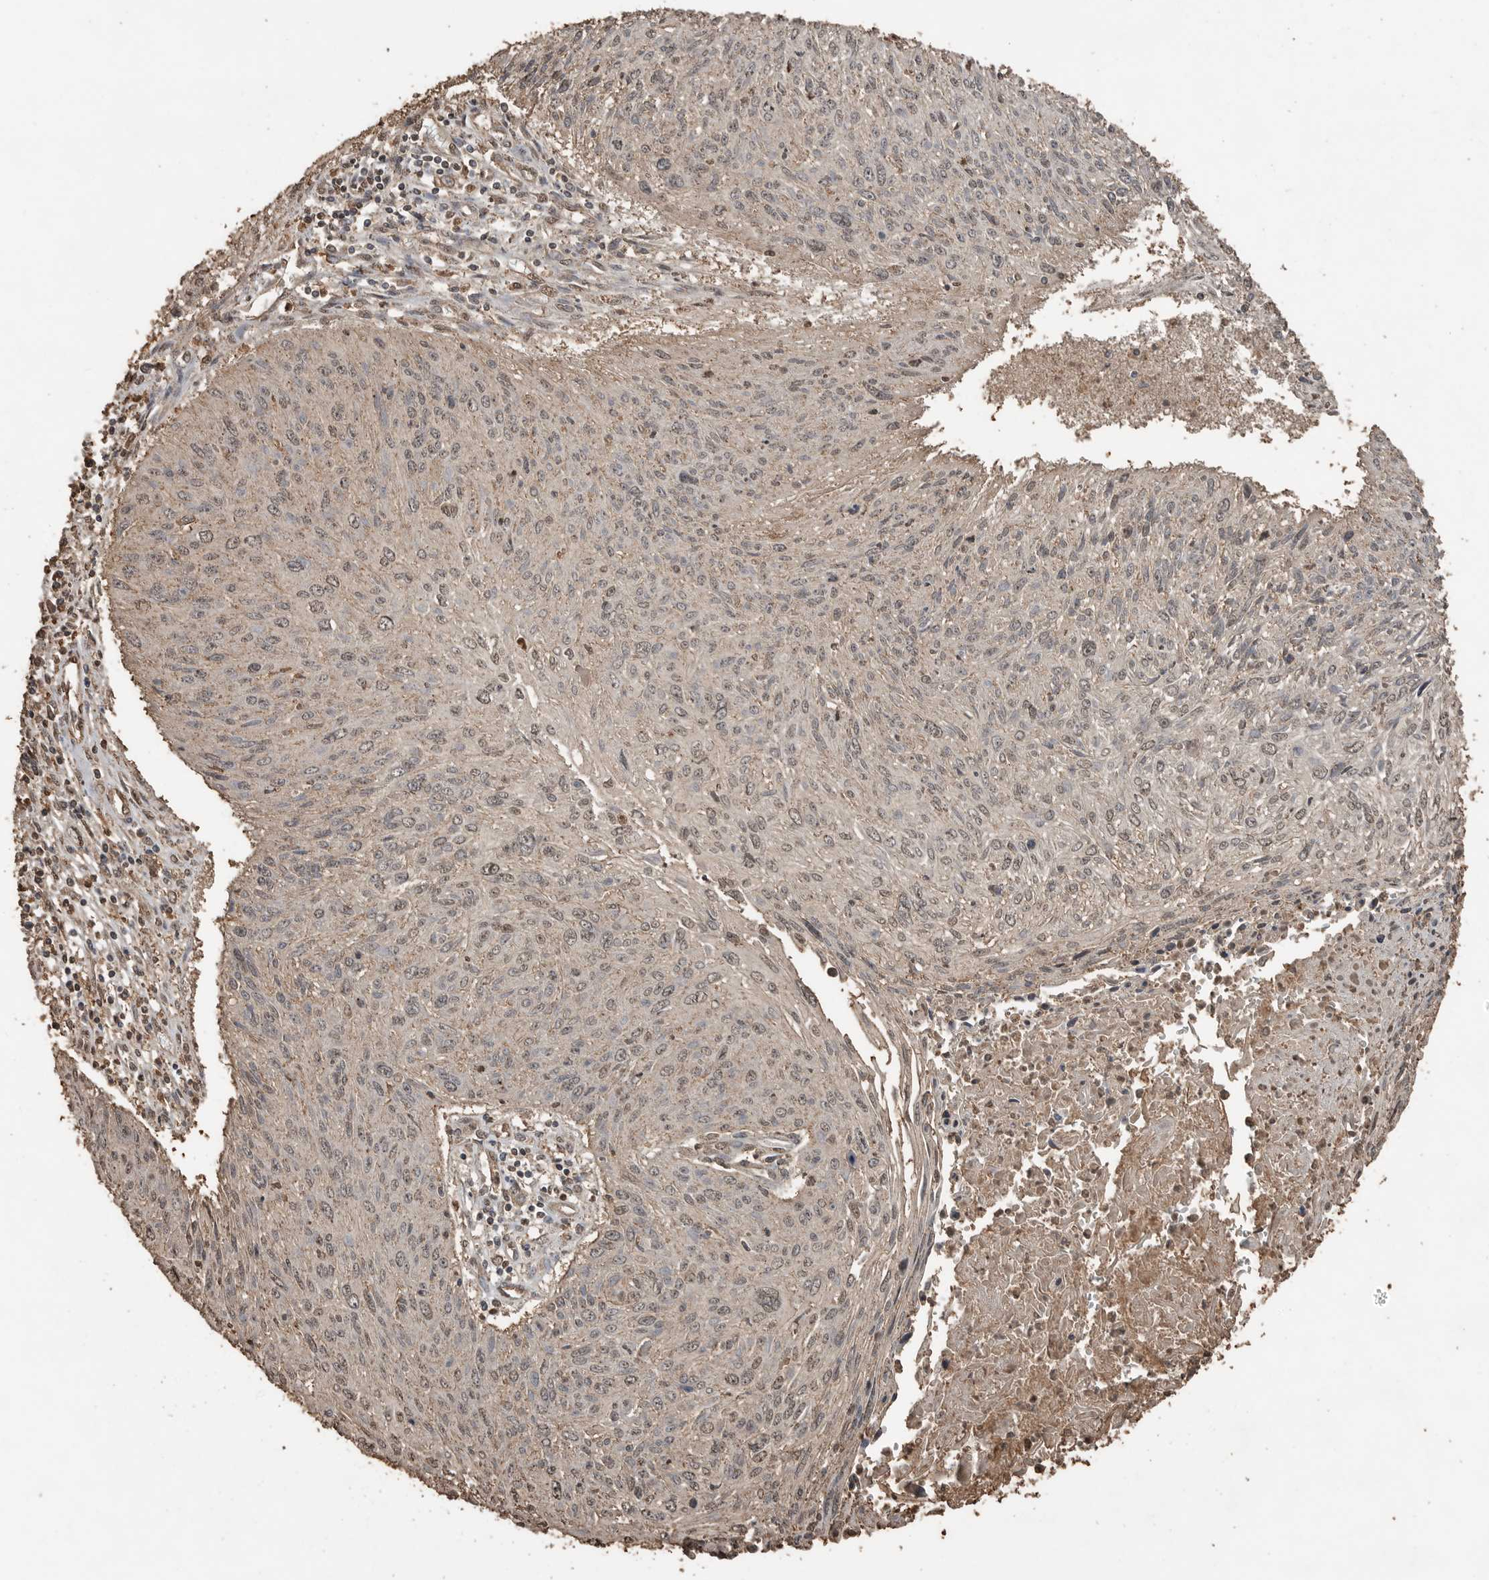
{"staining": {"intensity": "weak", "quantity": ">75%", "location": "nuclear"}, "tissue": "cervical cancer", "cell_type": "Tumor cells", "image_type": "cancer", "snomed": [{"axis": "morphology", "description": "Squamous cell carcinoma, NOS"}, {"axis": "topography", "description": "Cervix"}], "caption": "A low amount of weak nuclear positivity is seen in about >75% of tumor cells in squamous cell carcinoma (cervical) tissue. Nuclei are stained in blue.", "gene": "BLZF1", "patient": {"sex": "female", "age": 51}}